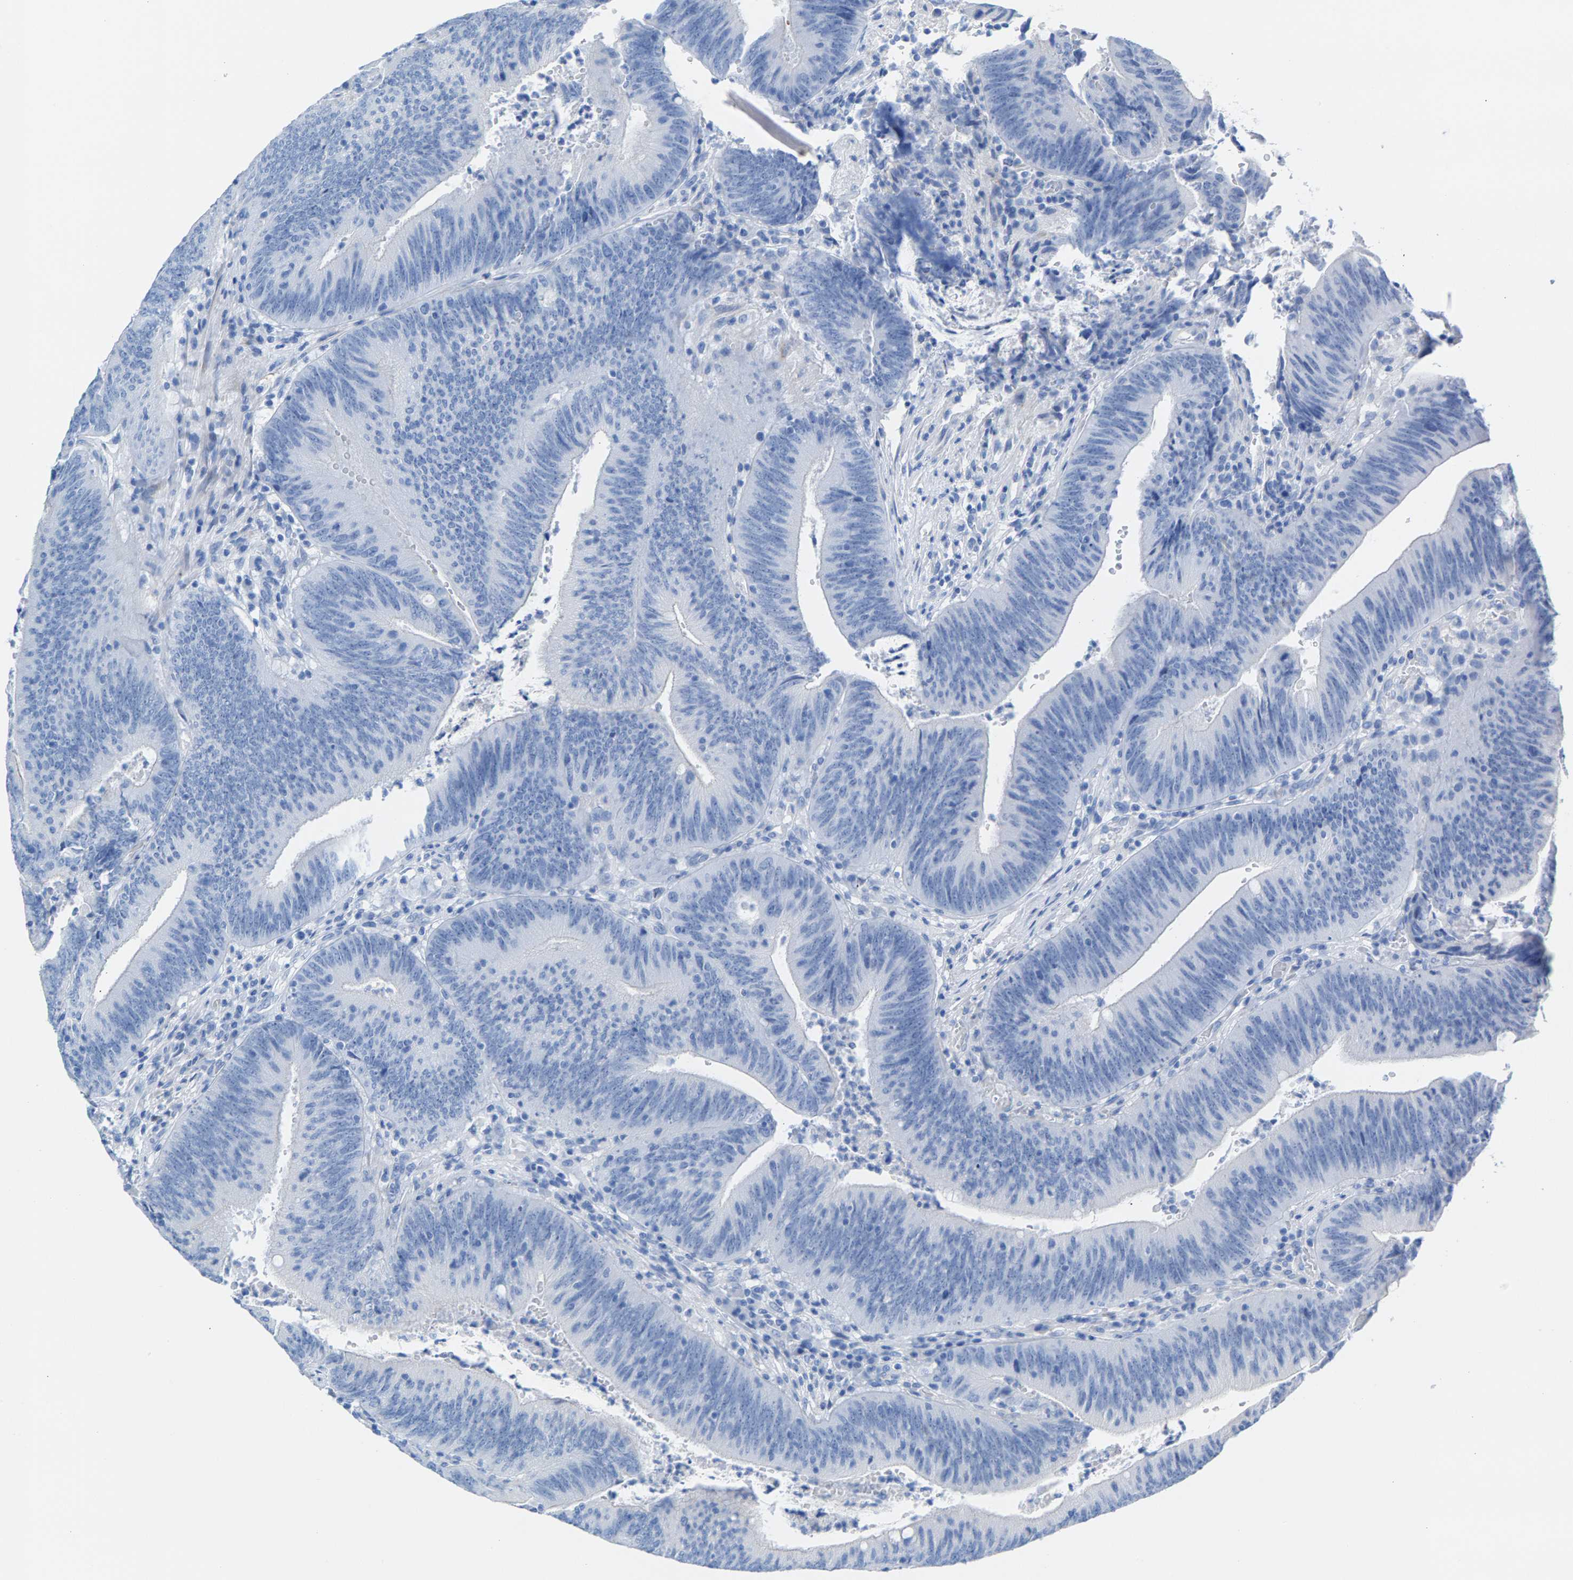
{"staining": {"intensity": "negative", "quantity": "none", "location": "none"}, "tissue": "colorectal cancer", "cell_type": "Tumor cells", "image_type": "cancer", "snomed": [{"axis": "morphology", "description": "Normal tissue, NOS"}, {"axis": "morphology", "description": "Adenocarcinoma, NOS"}, {"axis": "topography", "description": "Rectum"}], "caption": "The immunohistochemistry (IHC) micrograph has no significant staining in tumor cells of adenocarcinoma (colorectal) tissue. (DAB (3,3'-diaminobenzidine) immunohistochemistry (IHC) with hematoxylin counter stain).", "gene": "CPA1", "patient": {"sex": "female", "age": 66}}